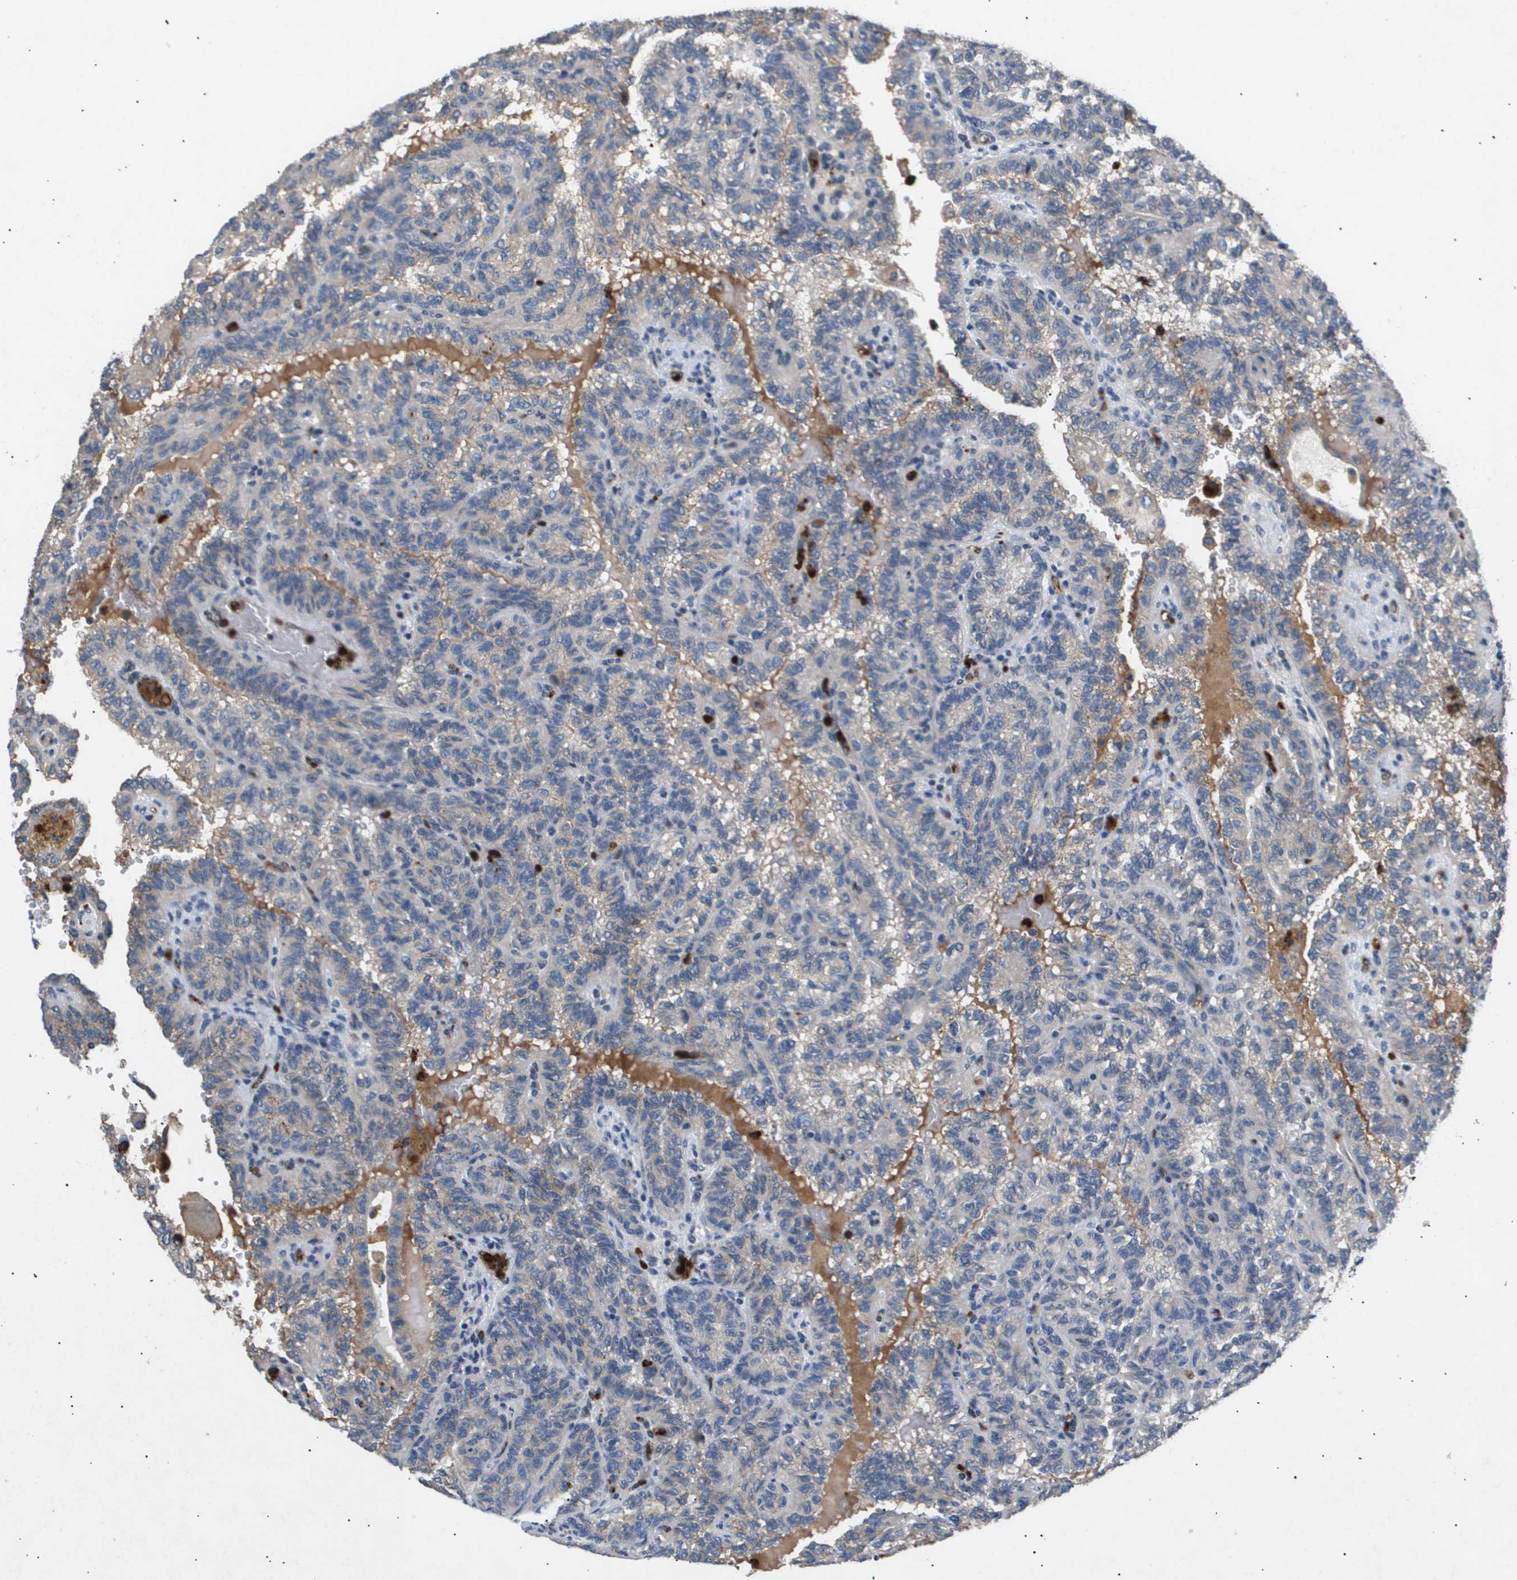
{"staining": {"intensity": "weak", "quantity": "<25%", "location": "cytoplasmic/membranous"}, "tissue": "renal cancer", "cell_type": "Tumor cells", "image_type": "cancer", "snomed": [{"axis": "morphology", "description": "Inflammation, NOS"}, {"axis": "morphology", "description": "Adenocarcinoma, NOS"}, {"axis": "topography", "description": "Kidney"}], "caption": "DAB immunohistochemical staining of human renal adenocarcinoma shows no significant positivity in tumor cells. The staining was performed using DAB (3,3'-diaminobenzidine) to visualize the protein expression in brown, while the nuclei were stained in blue with hematoxylin (Magnification: 20x).", "gene": "ERG", "patient": {"sex": "male", "age": 68}}